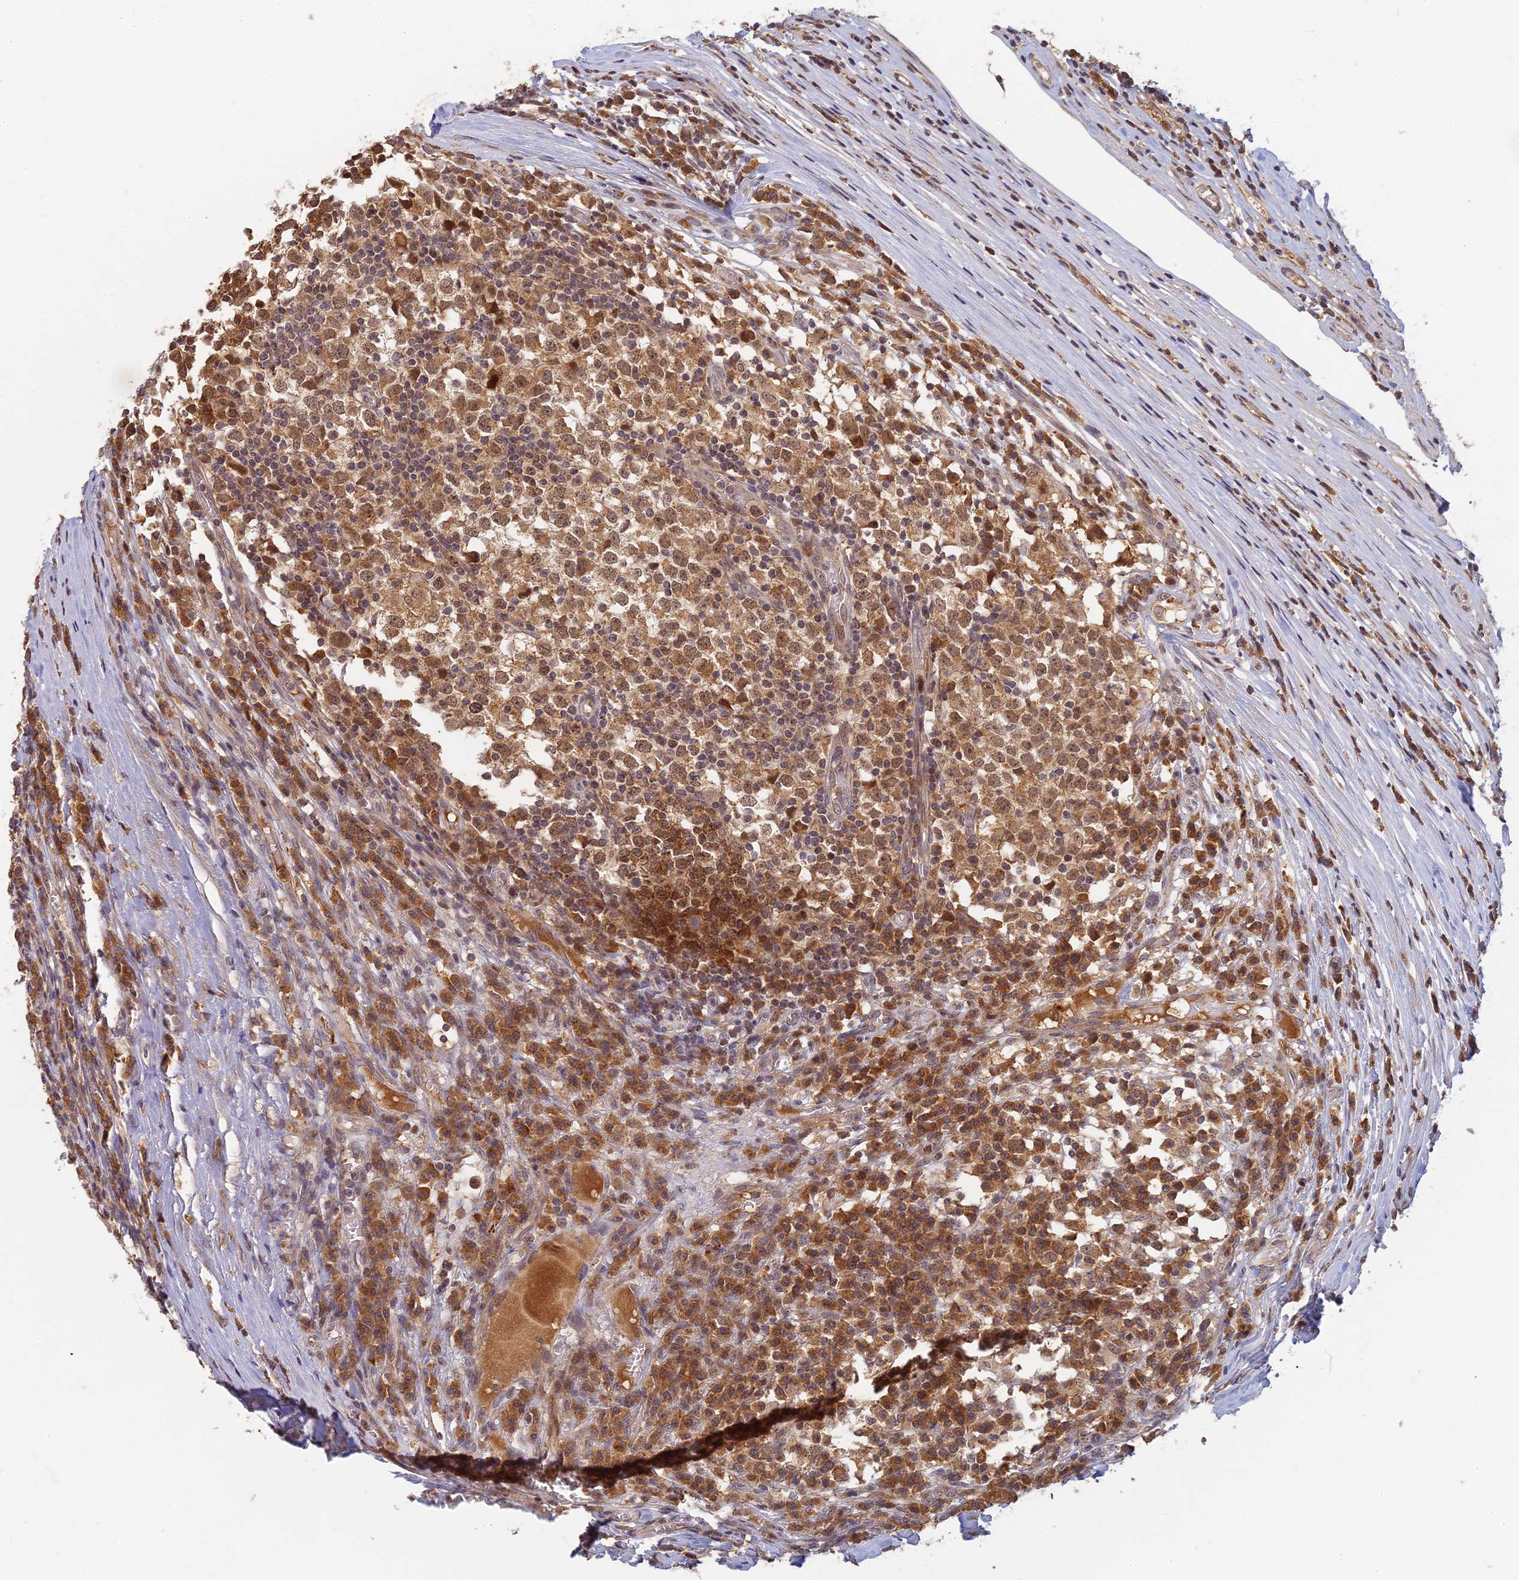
{"staining": {"intensity": "moderate", "quantity": ">75%", "location": "cytoplasmic/membranous"}, "tissue": "testis cancer", "cell_type": "Tumor cells", "image_type": "cancer", "snomed": [{"axis": "morphology", "description": "Seminoma, NOS"}, {"axis": "topography", "description": "Testis"}], "caption": "Moderate cytoplasmic/membranous protein staining is appreciated in about >75% of tumor cells in seminoma (testis). (DAB IHC with brightfield microscopy, high magnification).", "gene": "RGL3", "patient": {"sex": "male", "age": 65}}